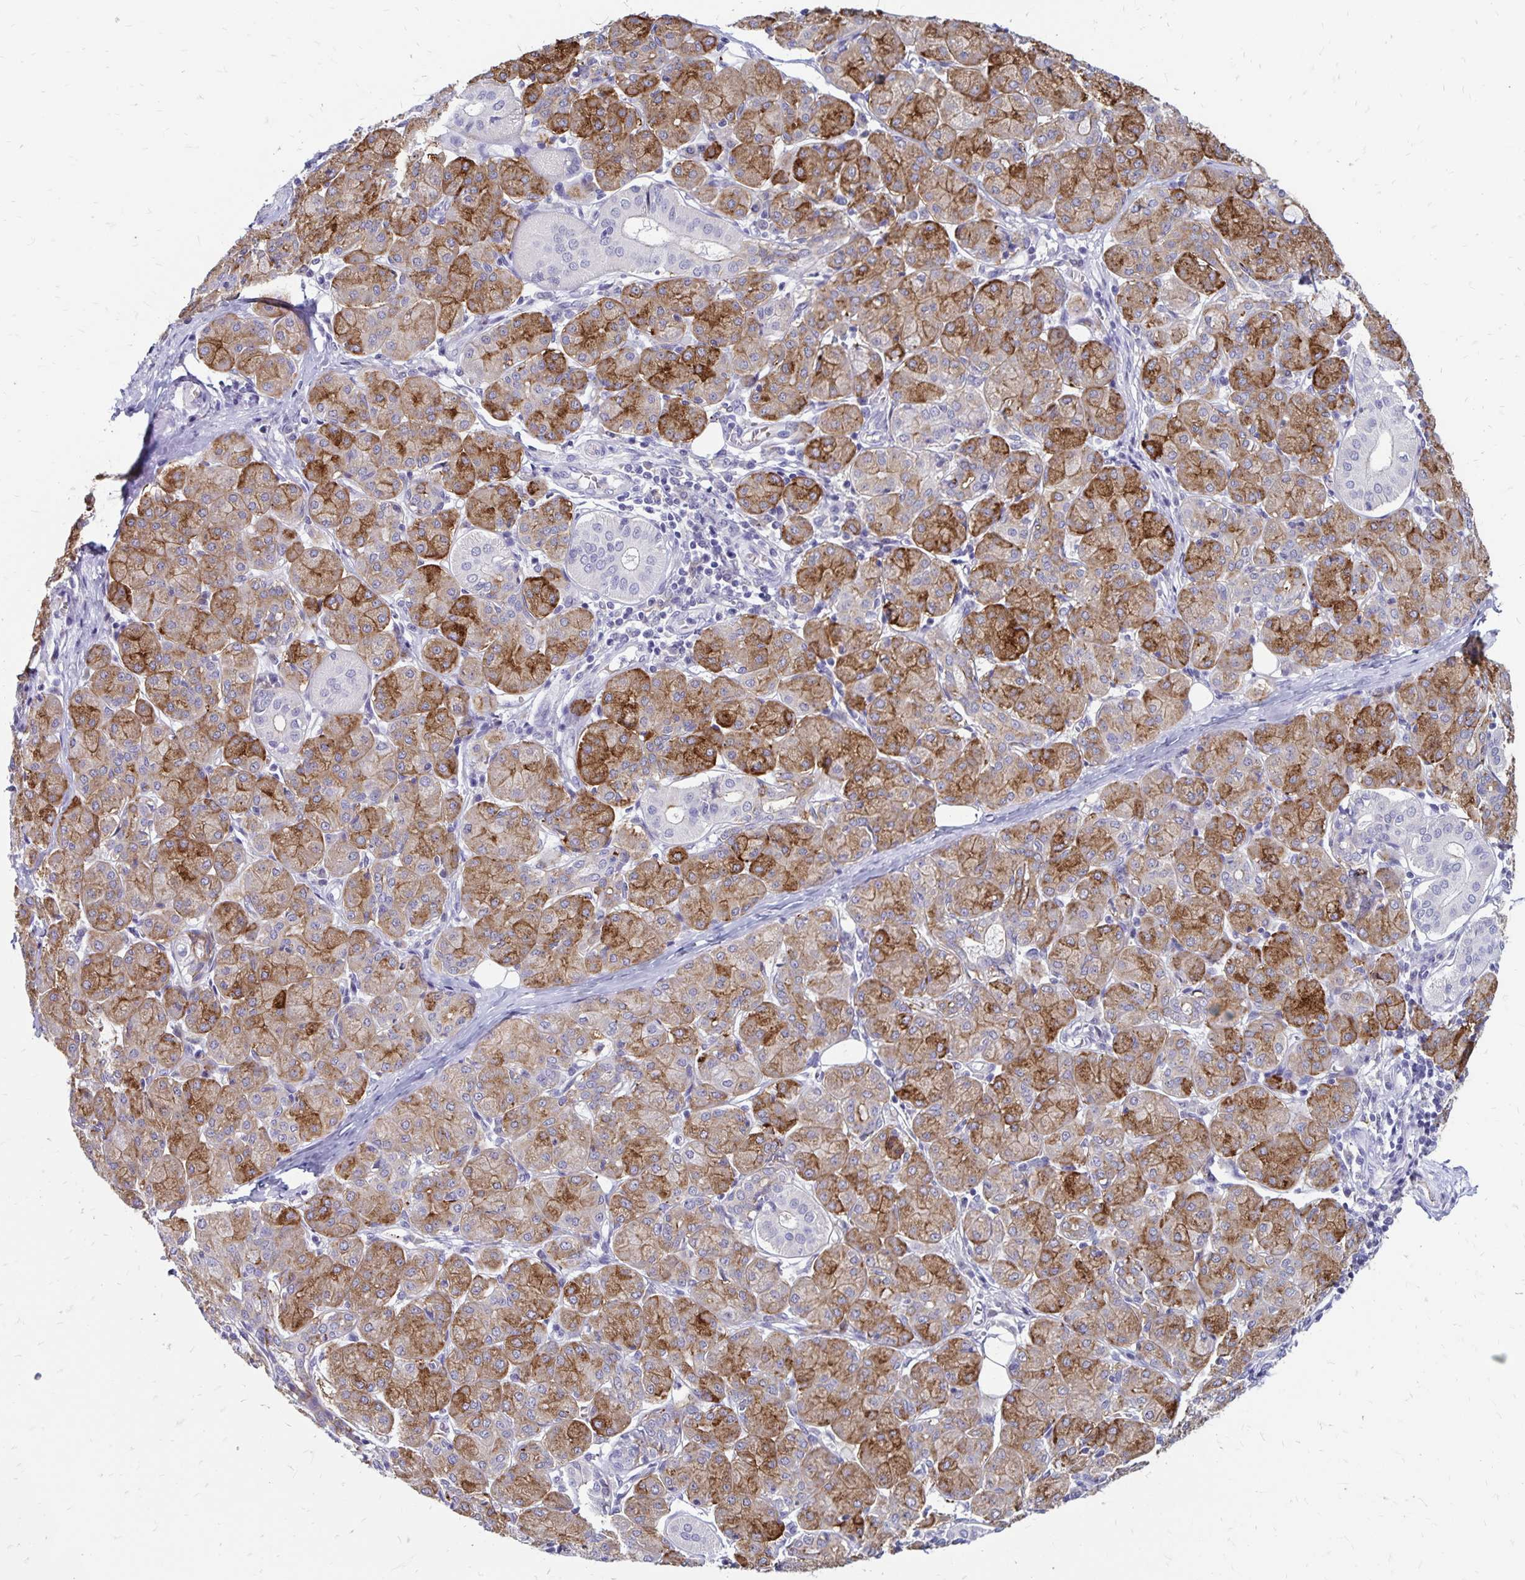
{"staining": {"intensity": "moderate", "quantity": "25%-75%", "location": "cytoplasmic/membranous"}, "tissue": "salivary gland", "cell_type": "Glandular cells", "image_type": "normal", "snomed": [{"axis": "morphology", "description": "Normal tissue, NOS"}, {"axis": "morphology", "description": "Inflammation, NOS"}, {"axis": "topography", "description": "Lymph node"}, {"axis": "topography", "description": "Salivary gland"}], "caption": "Moderate cytoplasmic/membranous positivity is present in about 25%-75% of glandular cells in benign salivary gland. The staining was performed using DAB to visualize the protein expression in brown, while the nuclei were stained in blue with hematoxylin (Magnification: 20x).", "gene": "TNS3", "patient": {"sex": "male", "age": 3}}